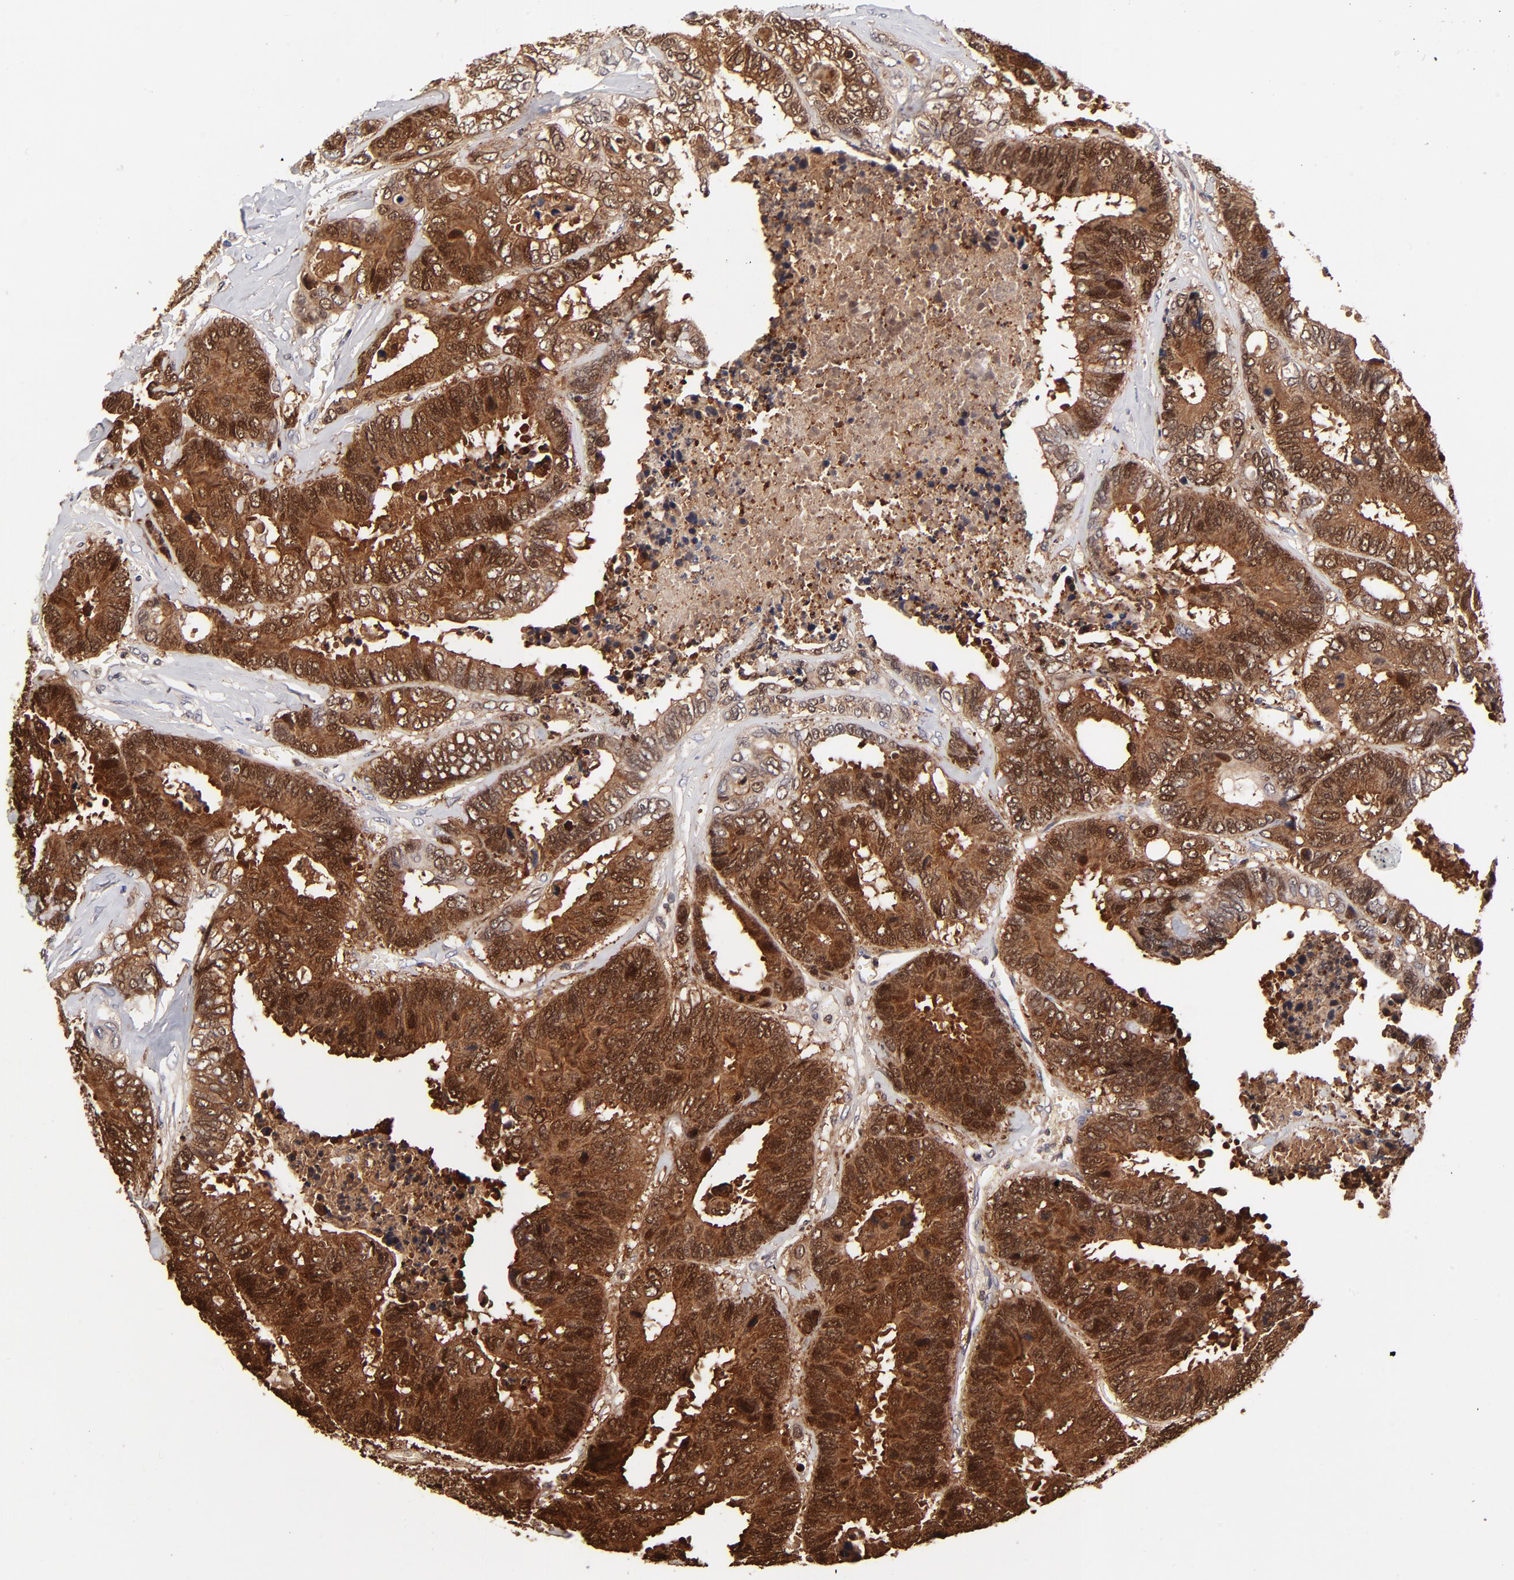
{"staining": {"intensity": "strong", "quantity": ">75%", "location": "cytoplasmic/membranous,nuclear"}, "tissue": "colorectal cancer", "cell_type": "Tumor cells", "image_type": "cancer", "snomed": [{"axis": "morphology", "description": "Adenocarcinoma, NOS"}, {"axis": "topography", "description": "Rectum"}], "caption": "Strong cytoplasmic/membranous and nuclear protein positivity is present in about >75% of tumor cells in colorectal cancer (adenocarcinoma). The staining was performed using DAB to visualize the protein expression in brown, while the nuclei were stained in blue with hematoxylin (Magnification: 20x).", "gene": "DCTPP1", "patient": {"sex": "male", "age": 55}}